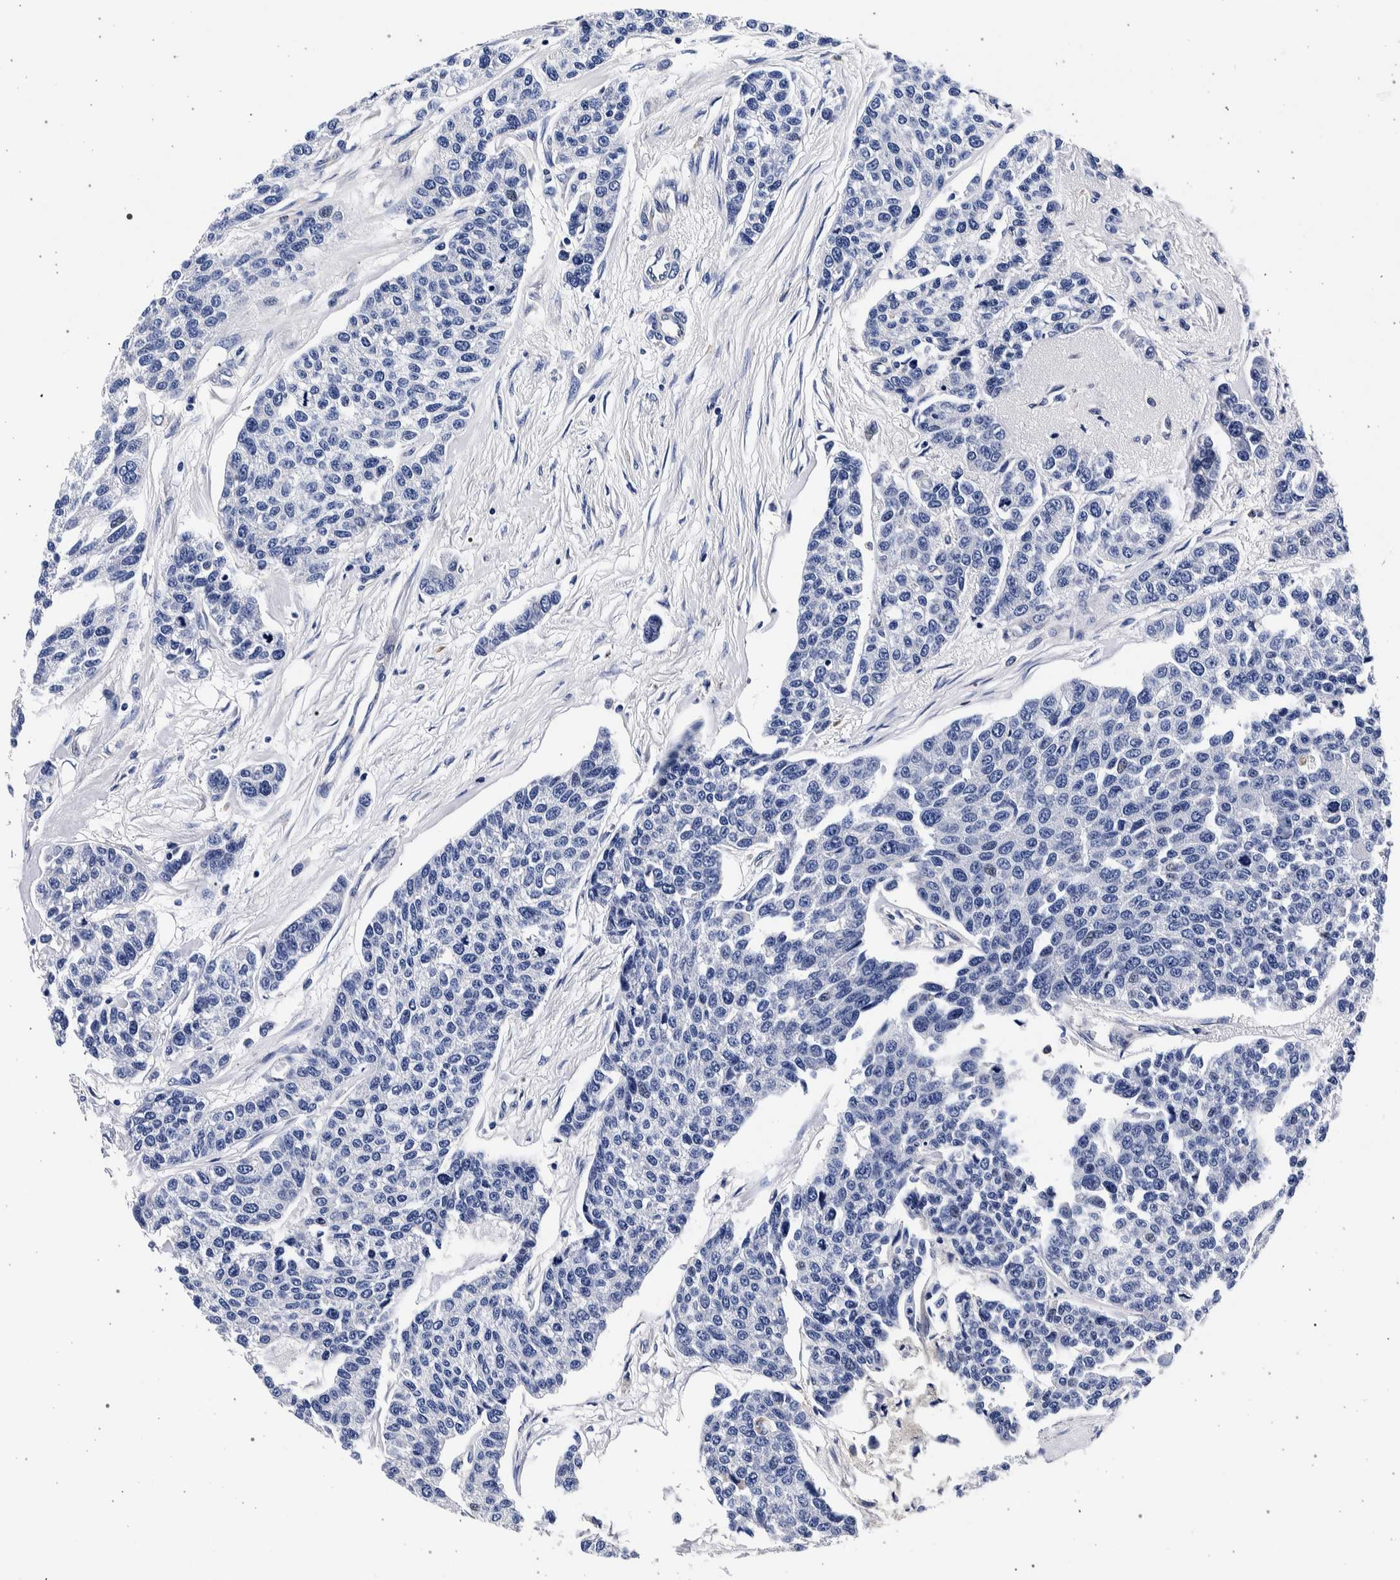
{"staining": {"intensity": "negative", "quantity": "none", "location": "none"}, "tissue": "breast cancer", "cell_type": "Tumor cells", "image_type": "cancer", "snomed": [{"axis": "morphology", "description": "Duct carcinoma"}, {"axis": "topography", "description": "Breast"}], "caption": "Immunohistochemistry (IHC) of human invasive ductal carcinoma (breast) displays no positivity in tumor cells.", "gene": "NIBAN2", "patient": {"sex": "female", "age": 51}}